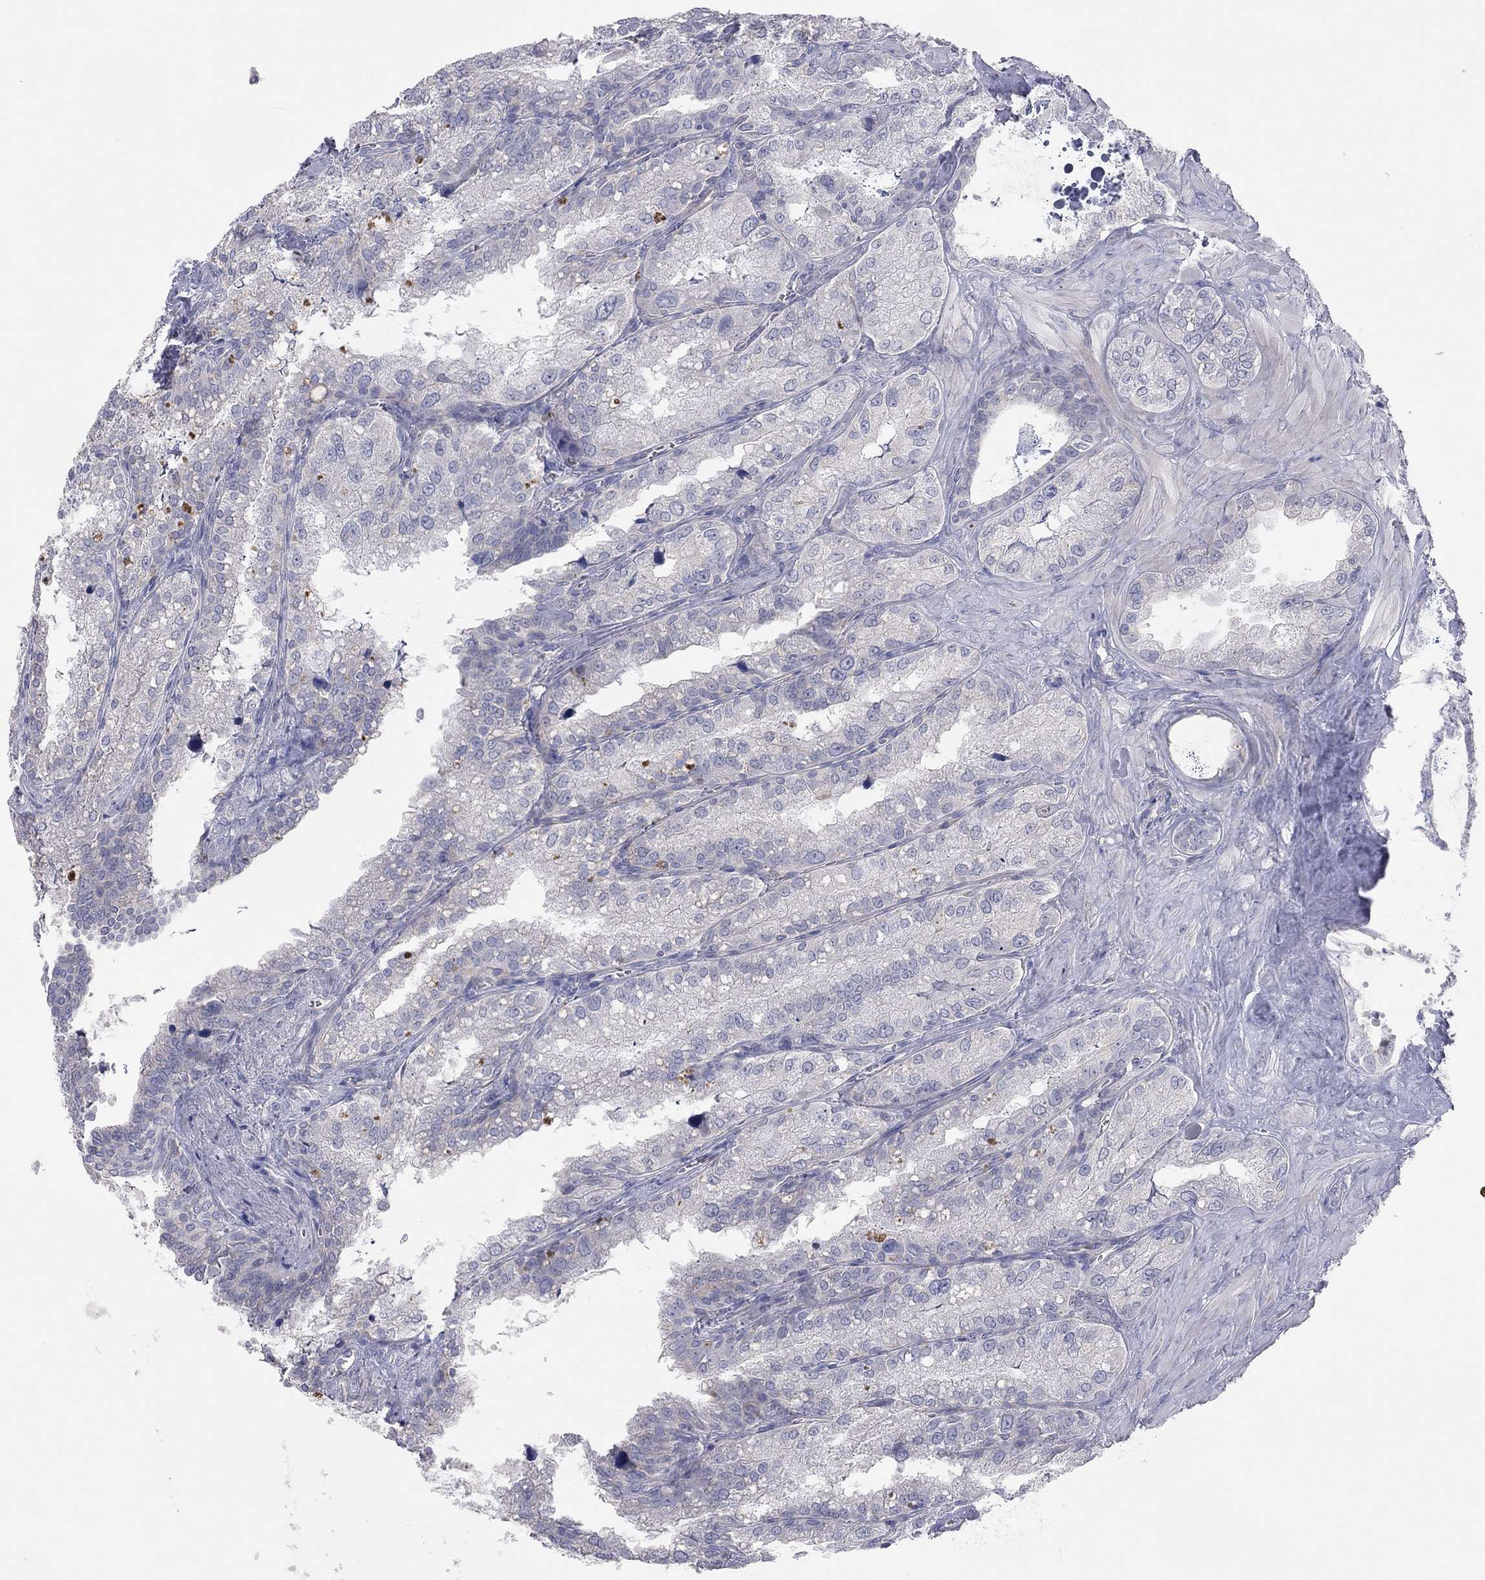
{"staining": {"intensity": "negative", "quantity": "none", "location": "none"}, "tissue": "seminal vesicle", "cell_type": "Glandular cells", "image_type": "normal", "snomed": [{"axis": "morphology", "description": "Normal tissue, NOS"}, {"axis": "topography", "description": "Seminal veicle"}], "caption": "The photomicrograph displays no staining of glandular cells in normal seminal vesicle.", "gene": "KCNB1", "patient": {"sex": "male", "age": 57}}